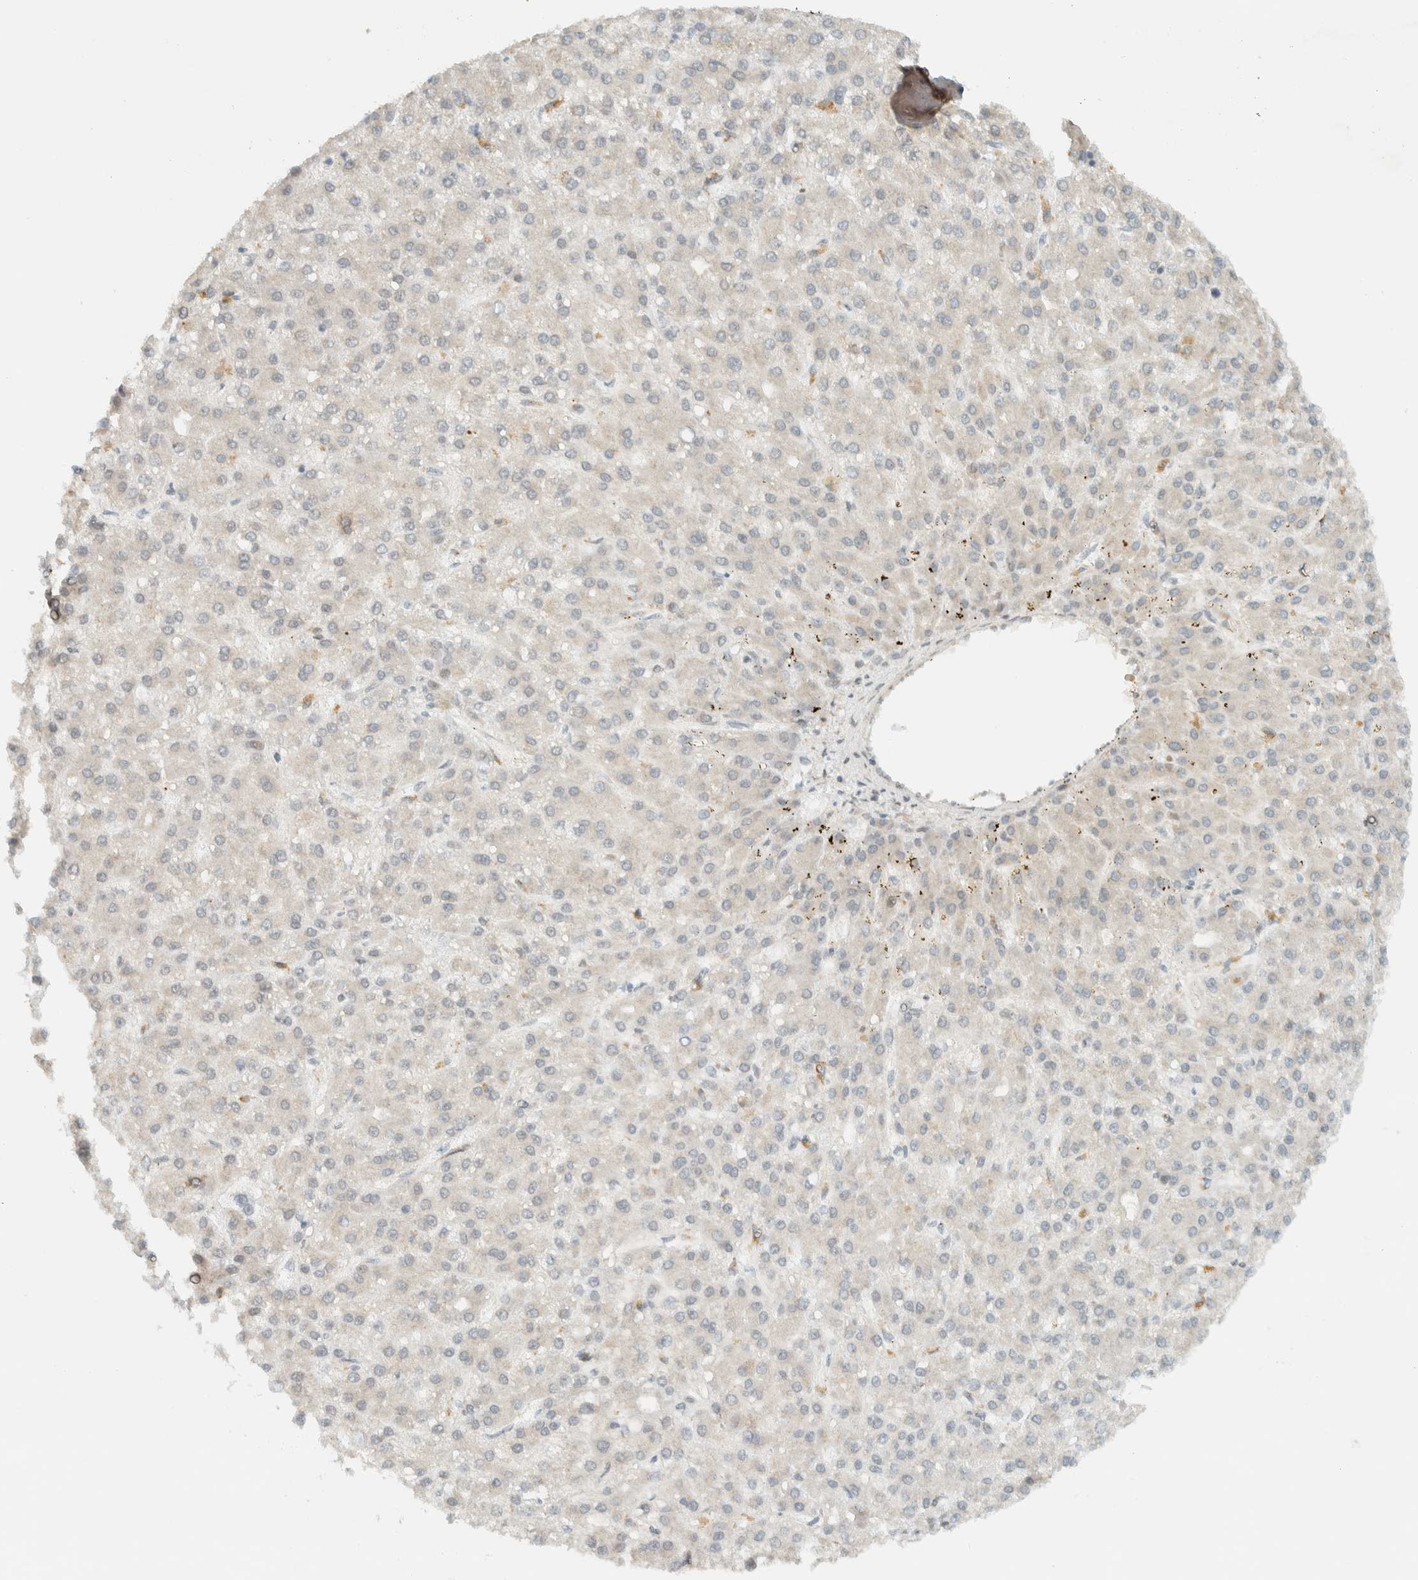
{"staining": {"intensity": "negative", "quantity": "none", "location": "none"}, "tissue": "liver cancer", "cell_type": "Tumor cells", "image_type": "cancer", "snomed": [{"axis": "morphology", "description": "Carcinoma, Hepatocellular, NOS"}, {"axis": "topography", "description": "Liver"}], "caption": "A high-resolution photomicrograph shows immunohistochemistry (IHC) staining of liver cancer, which demonstrates no significant staining in tumor cells.", "gene": "ITPRID1", "patient": {"sex": "male", "age": 67}}